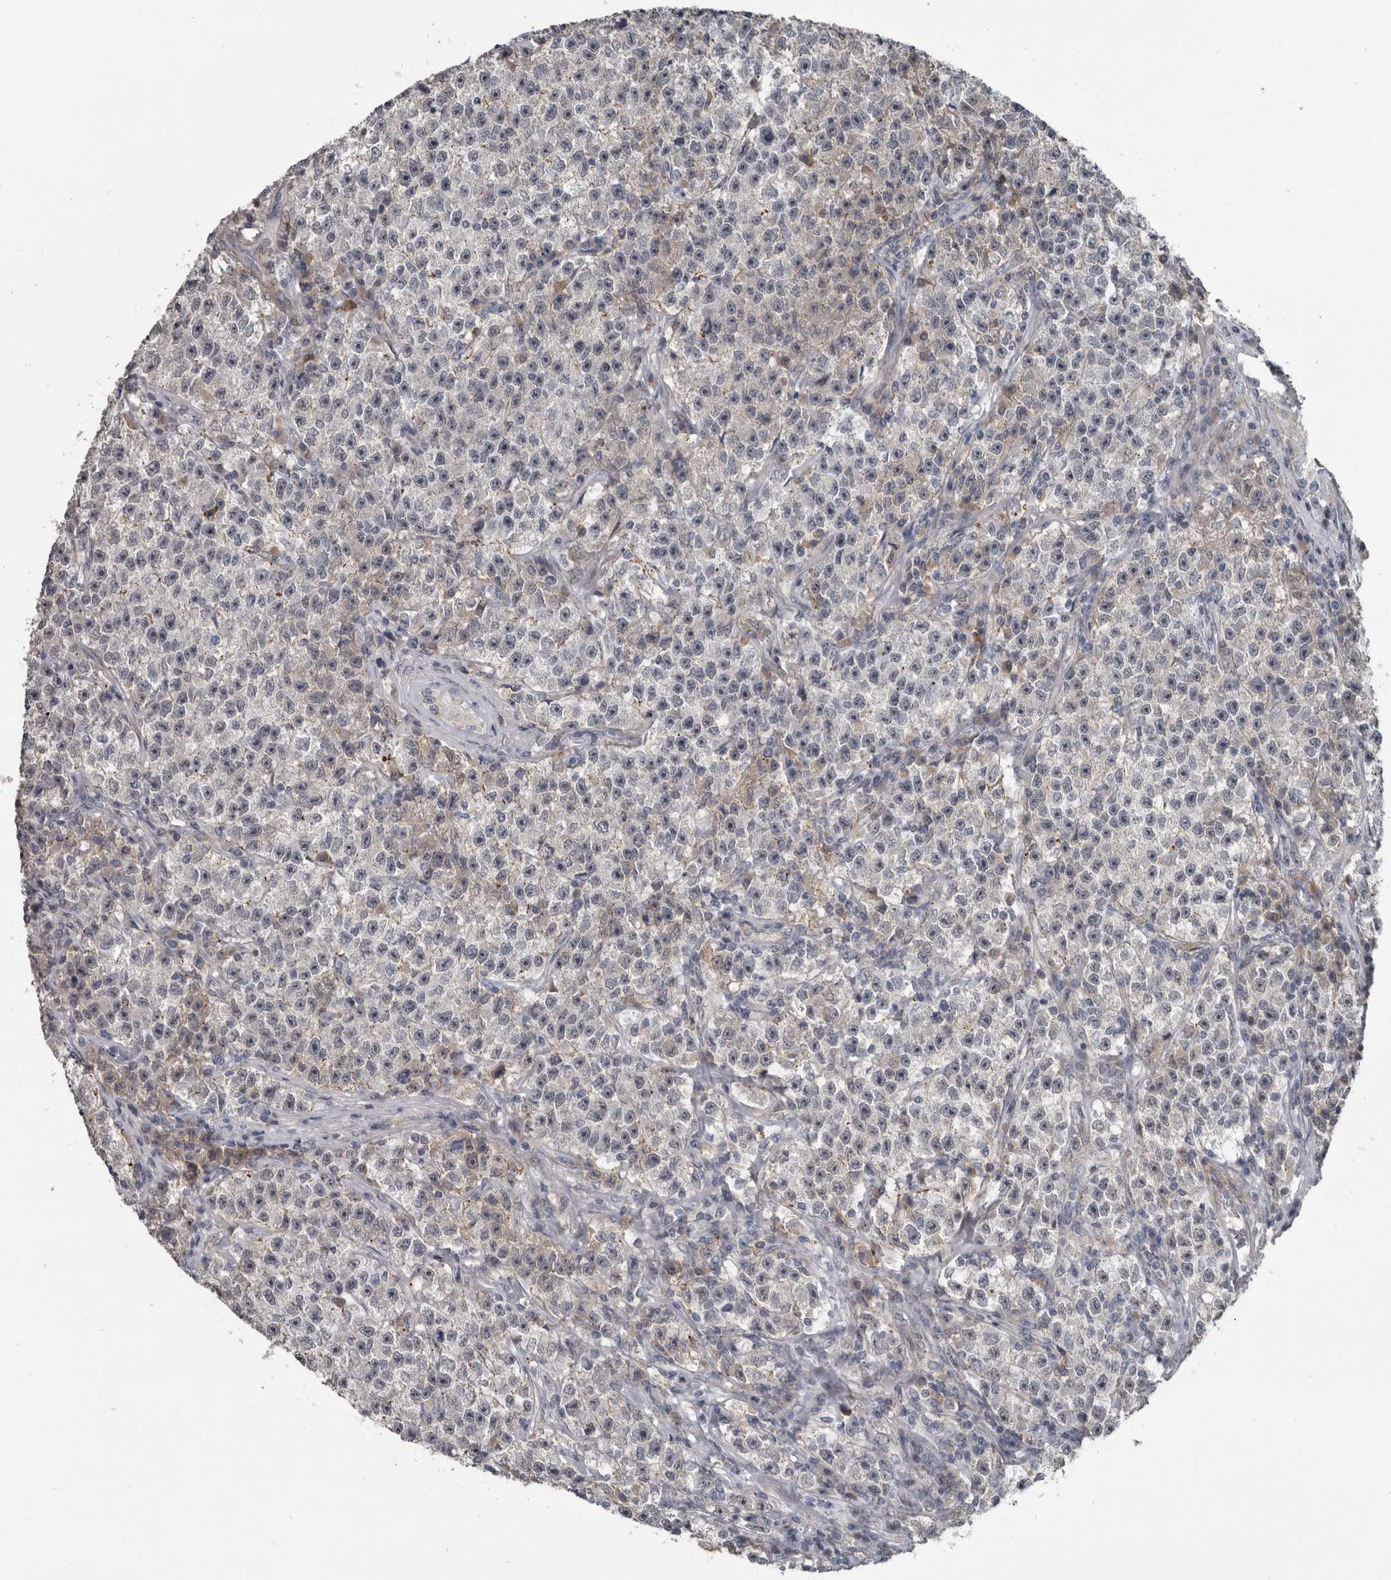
{"staining": {"intensity": "negative", "quantity": "none", "location": "none"}, "tissue": "testis cancer", "cell_type": "Tumor cells", "image_type": "cancer", "snomed": [{"axis": "morphology", "description": "Seminoma, NOS"}, {"axis": "topography", "description": "Testis"}], "caption": "Human testis seminoma stained for a protein using IHC exhibits no expression in tumor cells.", "gene": "C1orf216", "patient": {"sex": "male", "age": 22}}